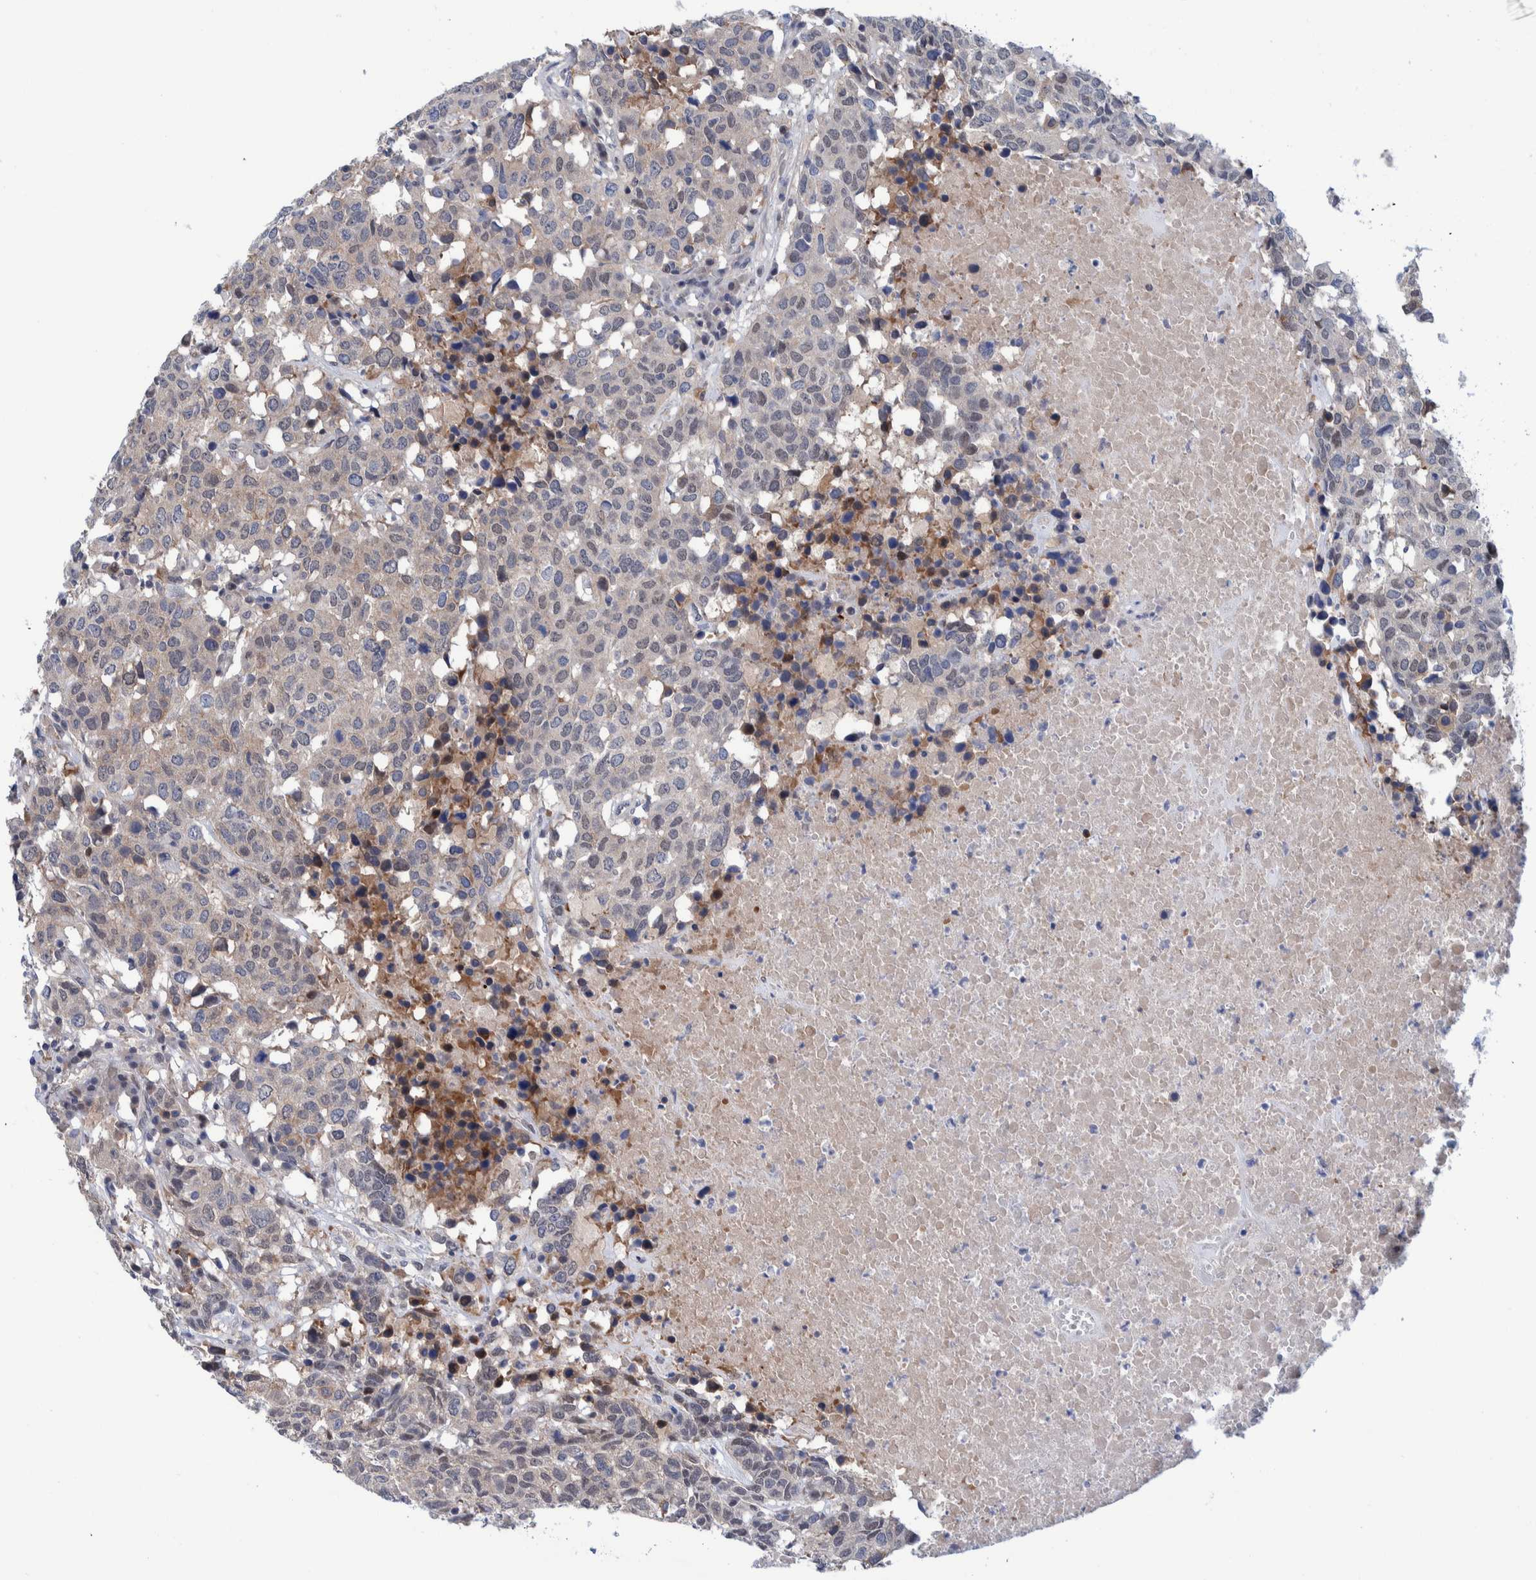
{"staining": {"intensity": "weak", "quantity": "25%-75%", "location": "nuclear"}, "tissue": "head and neck cancer", "cell_type": "Tumor cells", "image_type": "cancer", "snomed": [{"axis": "morphology", "description": "Squamous cell carcinoma, NOS"}, {"axis": "topography", "description": "Head-Neck"}], "caption": "Protein analysis of squamous cell carcinoma (head and neck) tissue reveals weak nuclear expression in about 25%-75% of tumor cells.", "gene": "PFAS", "patient": {"sex": "male", "age": 66}}